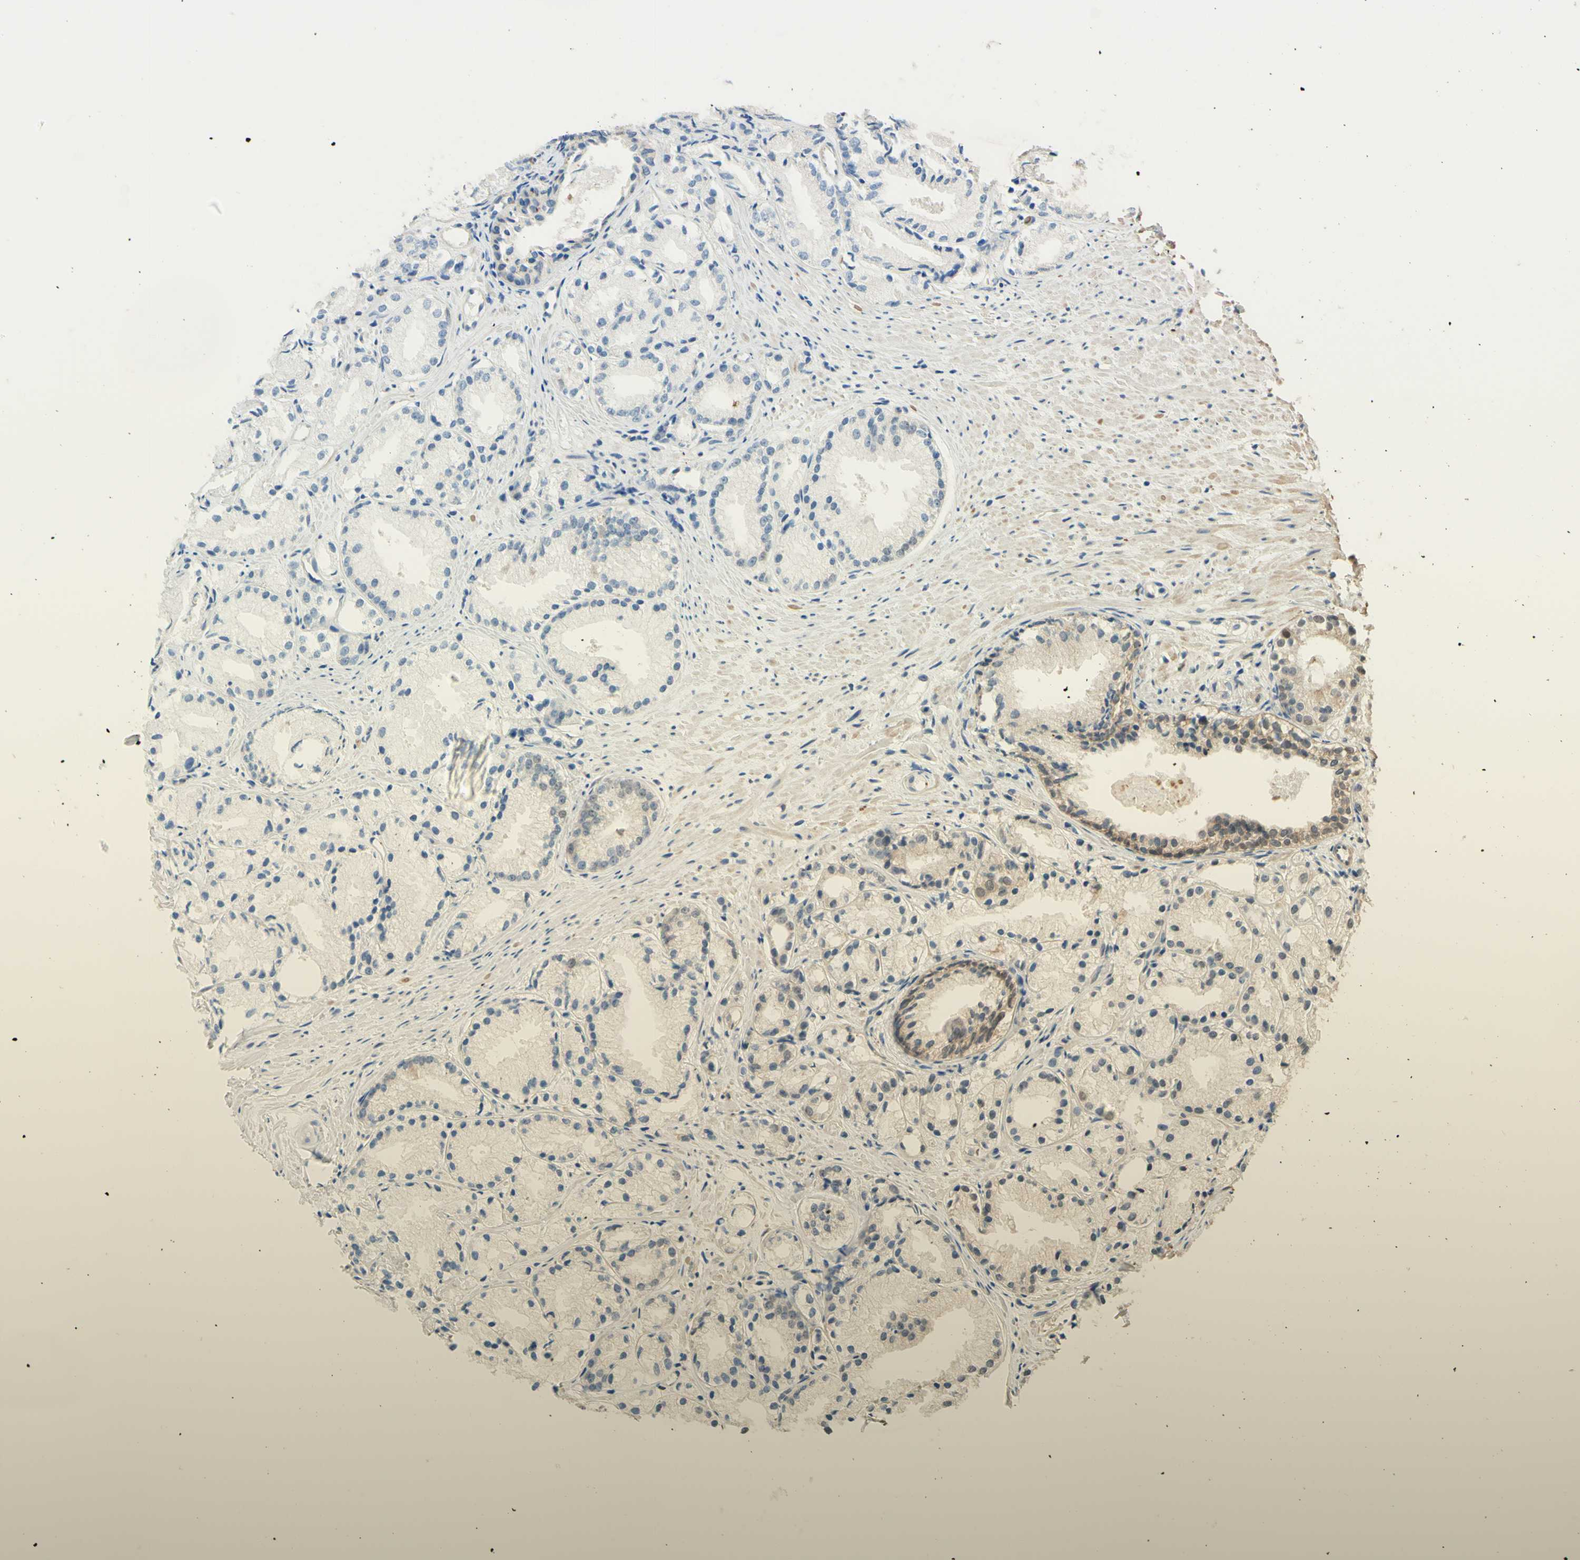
{"staining": {"intensity": "weak", "quantity": "<25%", "location": "cytoplasmic/membranous"}, "tissue": "prostate cancer", "cell_type": "Tumor cells", "image_type": "cancer", "snomed": [{"axis": "morphology", "description": "Adenocarcinoma, Low grade"}, {"axis": "topography", "description": "Prostate"}], "caption": "DAB immunohistochemical staining of prostate cancer demonstrates no significant positivity in tumor cells.", "gene": "SMIM19", "patient": {"sex": "male", "age": 72}}